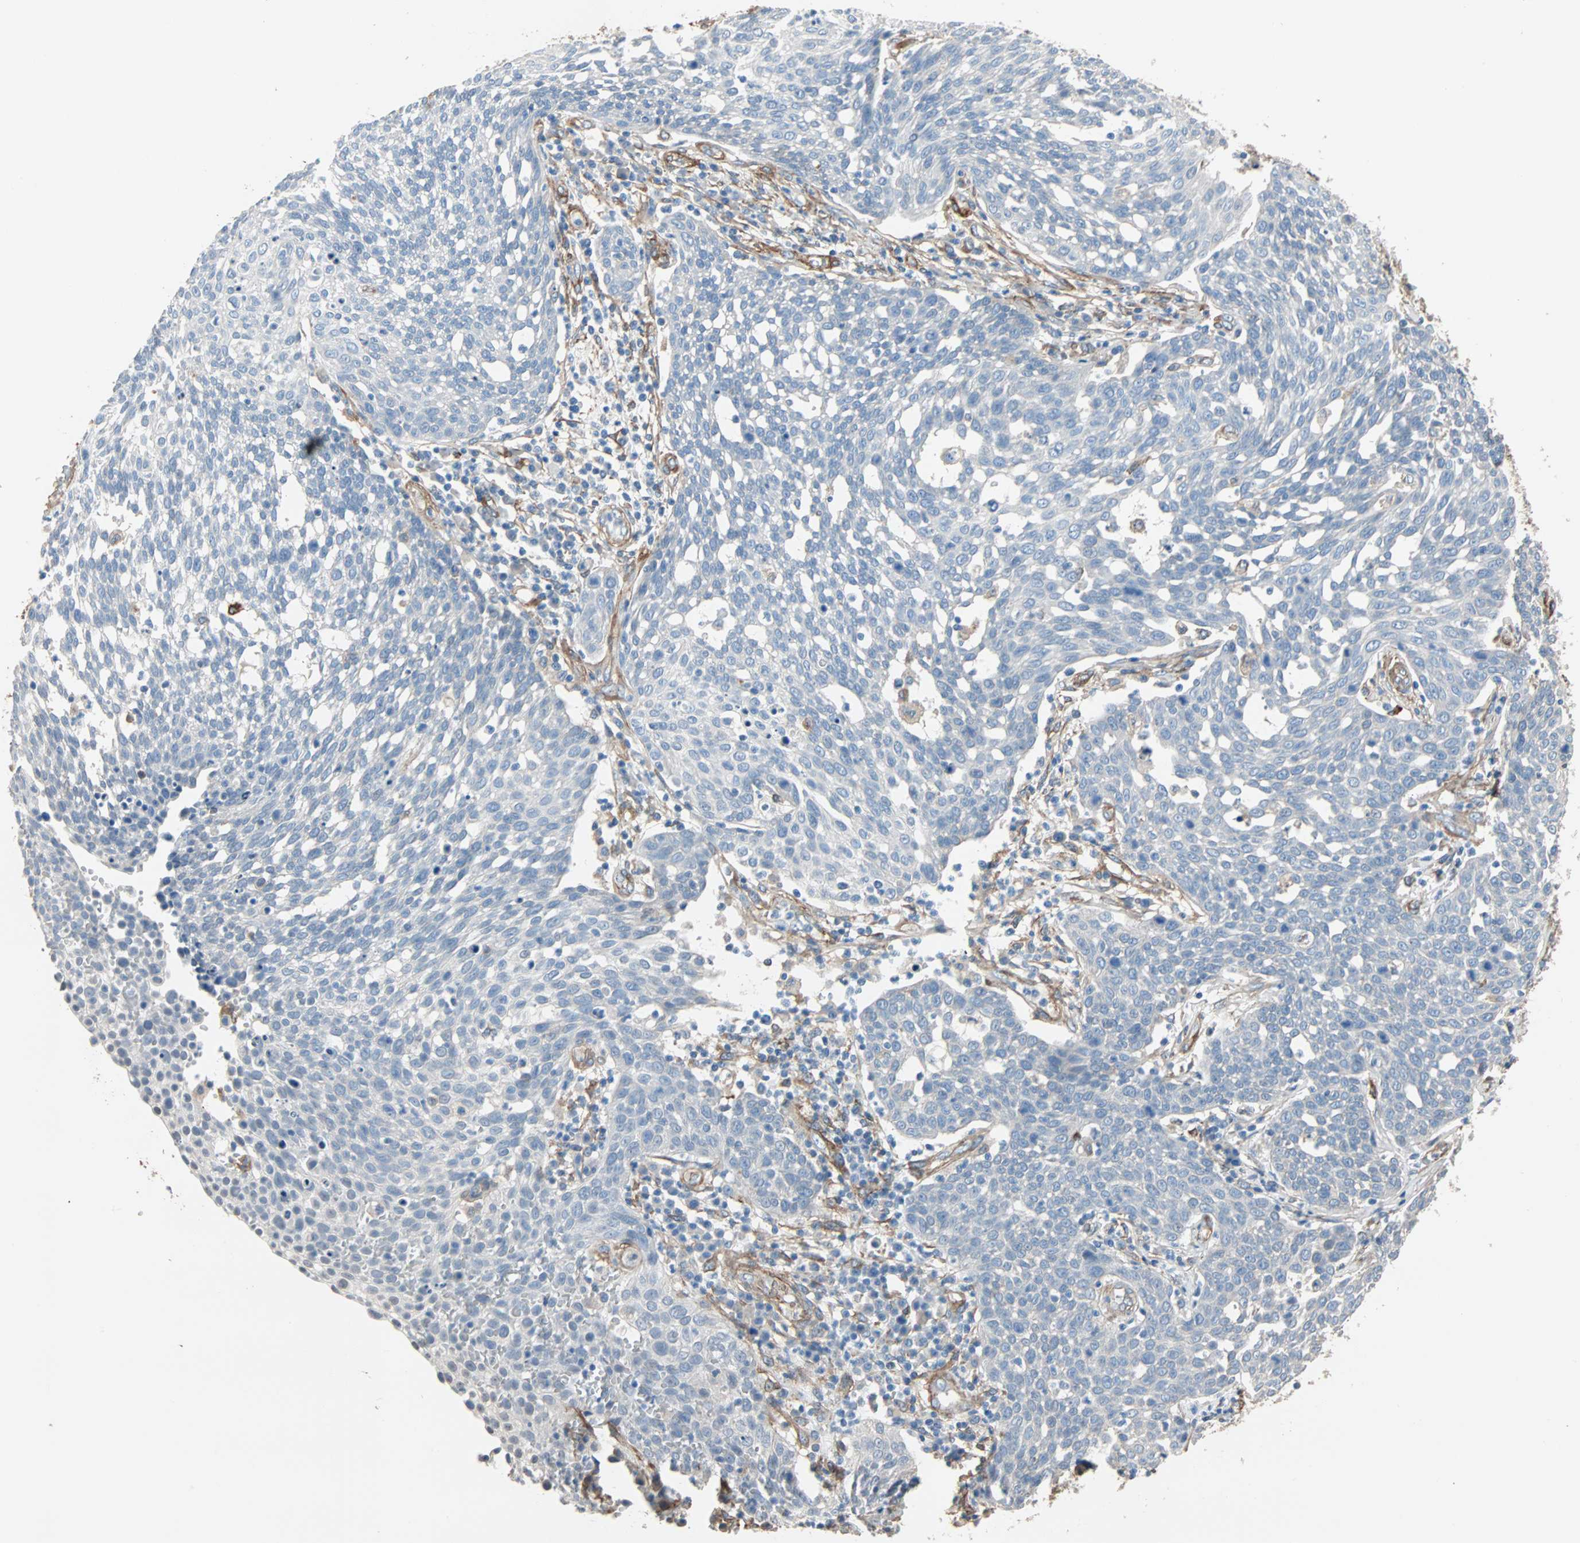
{"staining": {"intensity": "negative", "quantity": "none", "location": "none"}, "tissue": "cervical cancer", "cell_type": "Tumor cells", "image_type": "cancer", "snomed": [{"axis": "morphology", "description": "Squamous cell carcinoma, NOS"}, {"axis": "topography", "description": "Cervix"}], "caption": "Tumor cells are negative for protein expression in human squamous cell carcinoma (cervical).", "gene": "EPB41L2", "patient": {"sex": "female", "age": 34}}